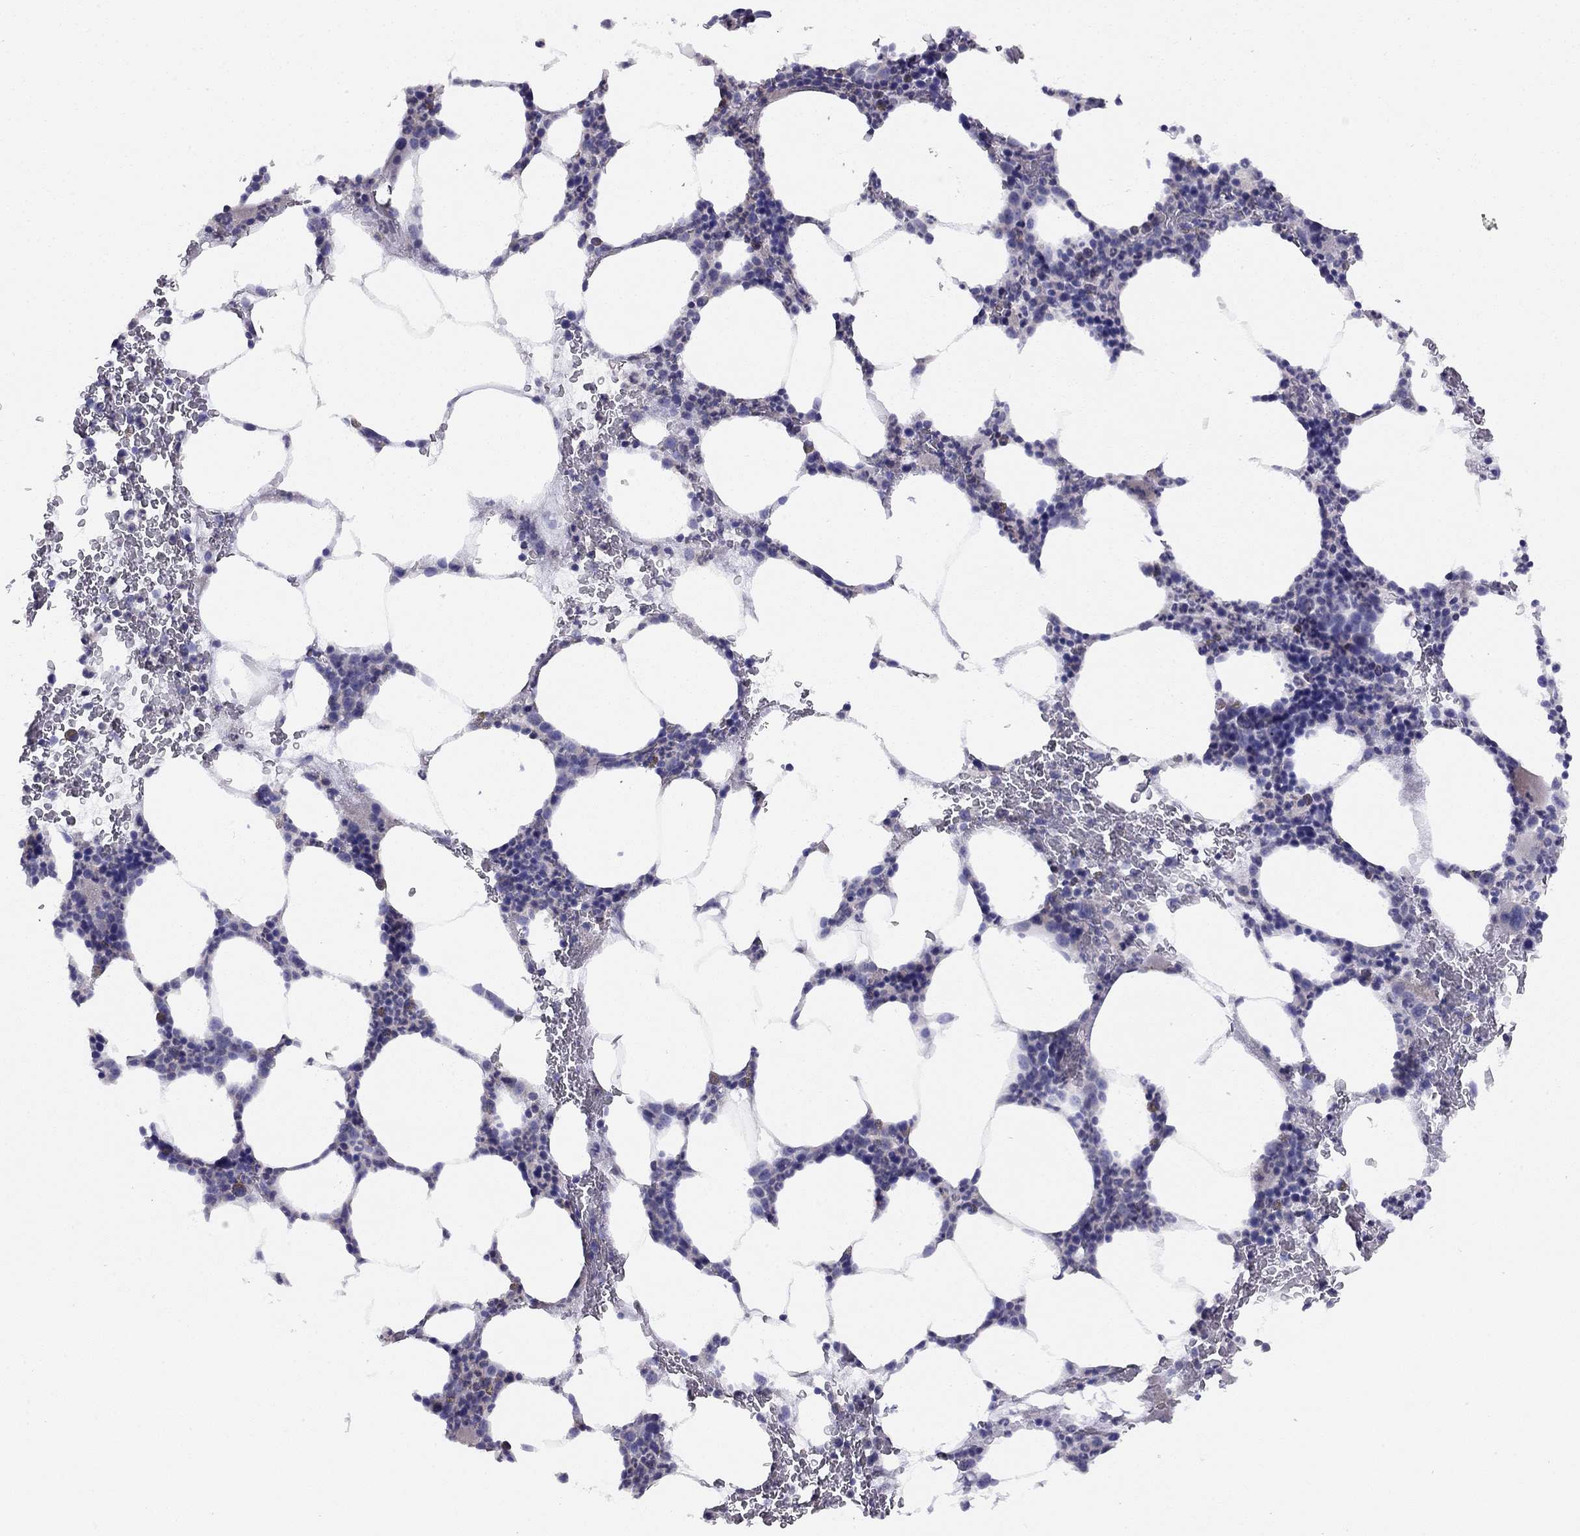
{"staining": {"intensity": "negative", "quantity": "none", "location": "none"}, "tissue": "bone marrow", "cell_type": "Hematopoietic cells", "image_type": "normal", "snomed": [{"axis": "morphology", "description": "Normal tissue, NOS"}, {"axis": "topography", "description": "Bone marrow"}], "caption": "Immunohistochemical staining of unremarkable human bone marrow displays no significant positivity in hematopoietic cells. (IHC, brightfield microscopy, high magnification).", "gene": "CITED1", "patient": {"sex": "male", "age": 83}}